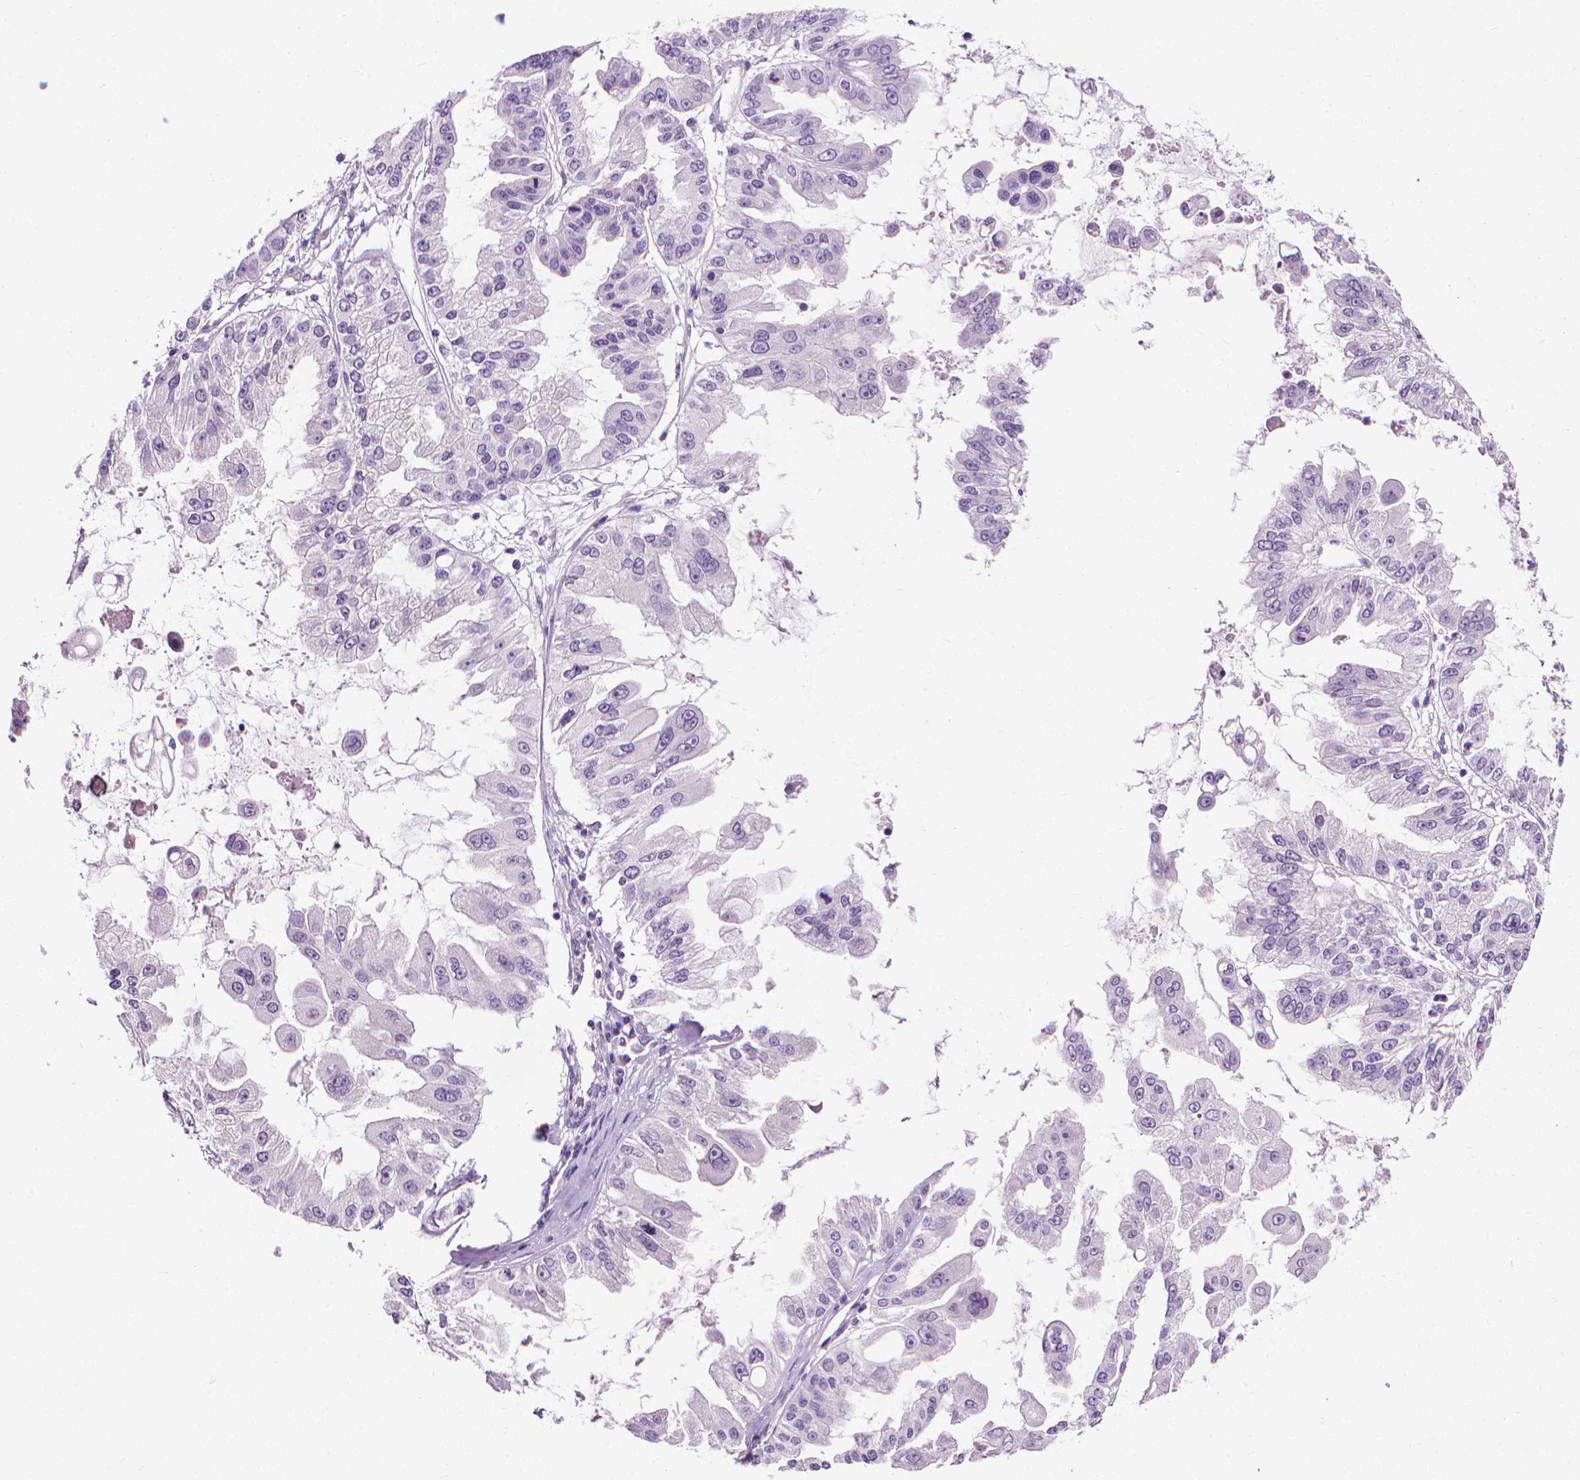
{"staining": {"intensity": "negative", "quantity": "none", "location": "none"}, "tissue": "ovarian cancer", "cell_type": "Tumor cells", "image_type": "cancer", "snomed": [{"axis": "morphology", "description": "Cystadenocarcinoma, serous, NOS"}, {"axis": "topography", "description": "Ovary"}], "caption": "There is no significant expression in tumor cells of ovarian cancer (serous cystadenocarcinoma).", "gene": "KRT73", "patient": {"sex": "female", "age": 56}}